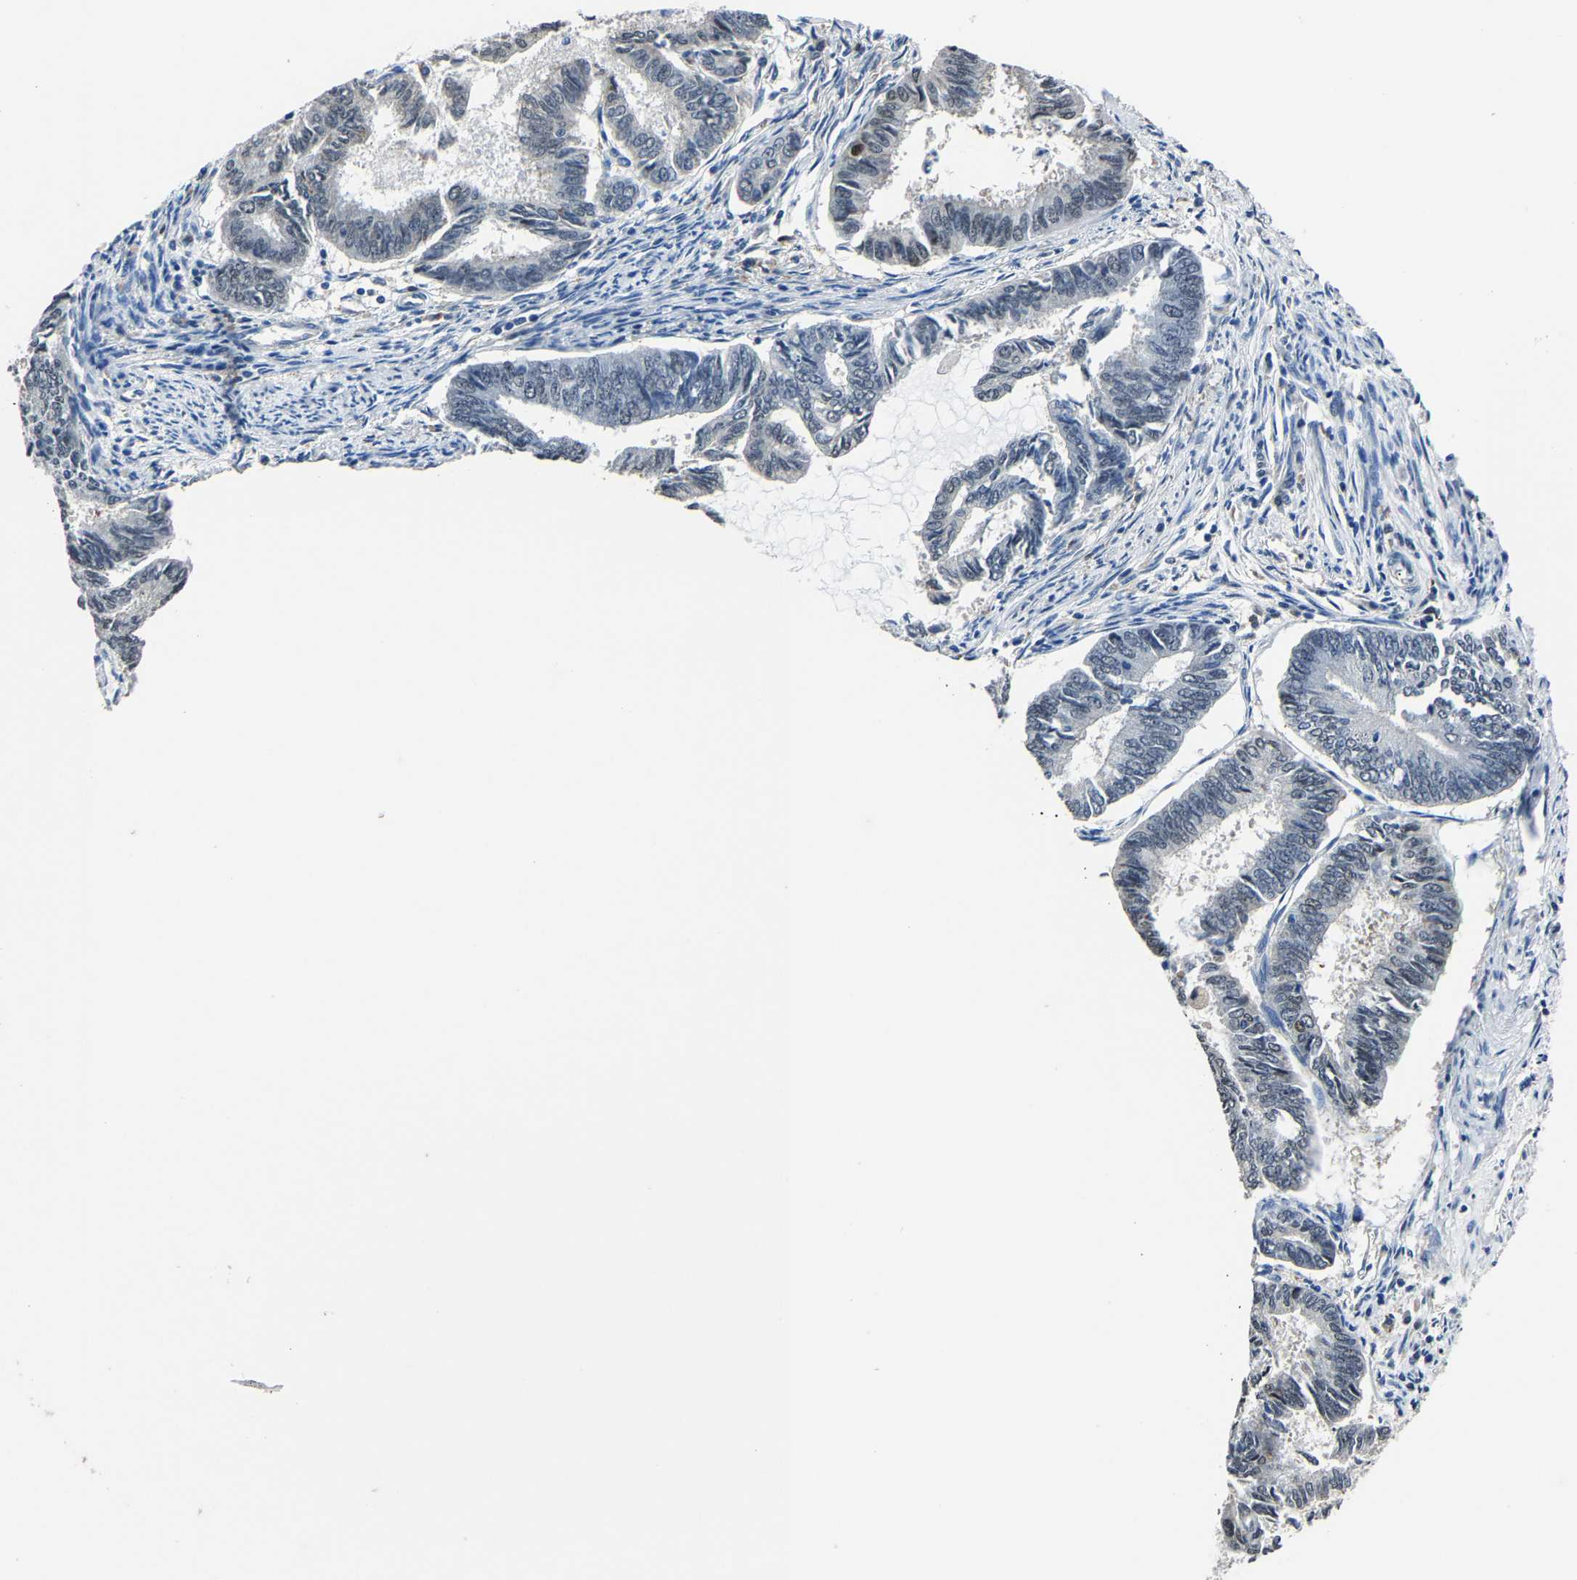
{"staining": {"intensity": "negative", "quantity": "none", "location": "none"}, "tissue": "endometrial cancer", "cell_type": "Tumor cells", "image_type": "cancer", "snomed": [{"axis": "morphology", "description": "Adenocarcinoma, NOS"}, {"axis": "topography", "description": "Endometrium"}], "caption": "A high-resolution micrograph shows IHC staining of adenocarcinoma (endometrial), which shows no significant positivity in tumor cells.", "gene": "STRBP", "patient": {"sex": "female", "age": 86}}